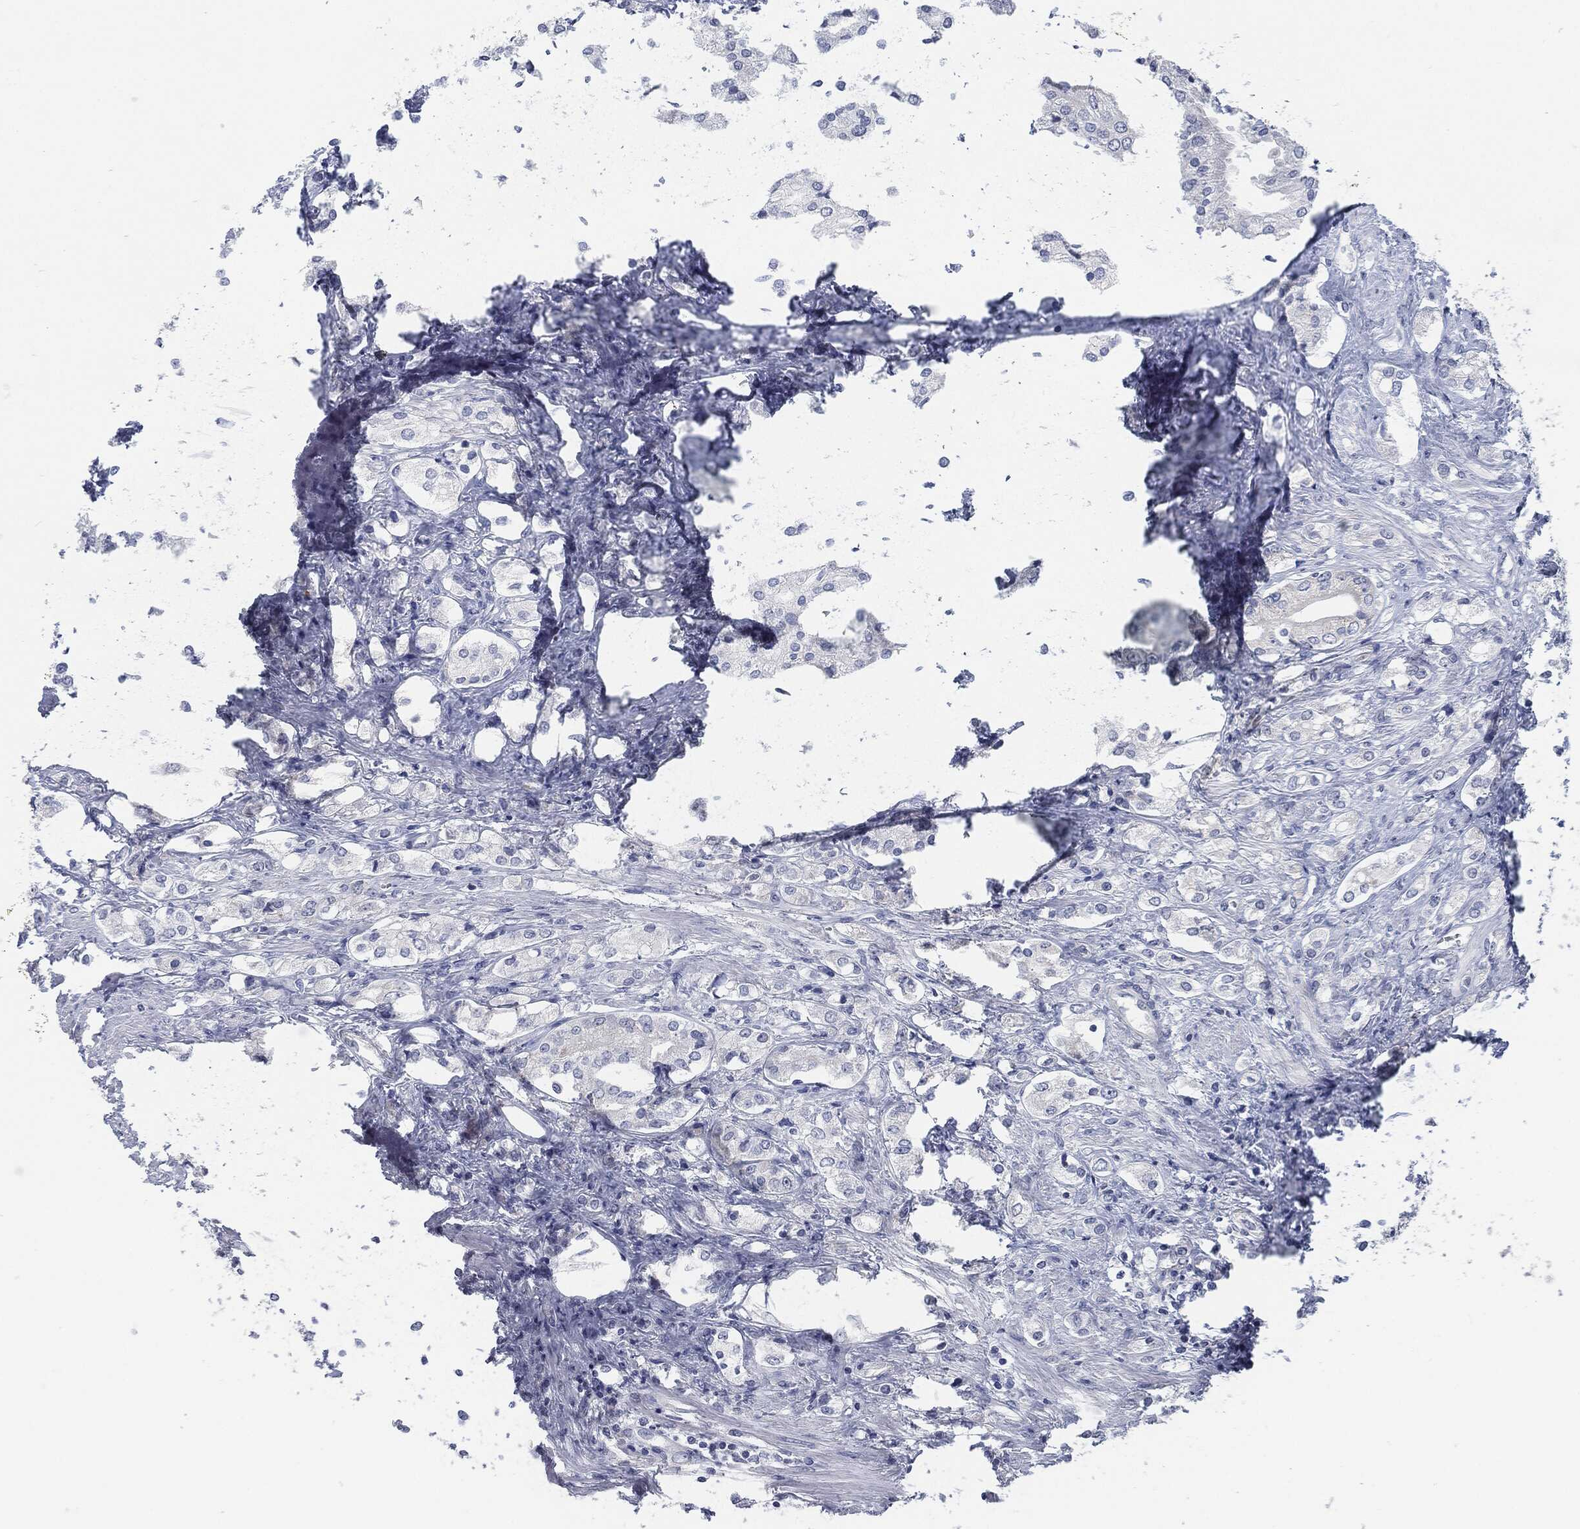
{"staining": {"intensity": "negative", "quantity": "none", "location": "none"}, "tissue": "prostate cancer", "cell_type": "Tumor cells", "image_type": "cancer", "snomed": [{"axis": "morphology", "description": "Adenocarcinoma, NOS"}, {"axis": "topography", "description": "Prostate and seminal vesicle, NOS"}, {"axis": "topography", "description": "Prostate"}], "caption": "Immunohistochemistry histopathology image of neoplastic tissue: prostate adenocarcinoma stained with DAB (3,3'-diaminobenzidine) demonstrates no significant protein expression in tumor cells.", "gene": "SIGLEC9", "patient": {"sex": "male", "age": 67}}